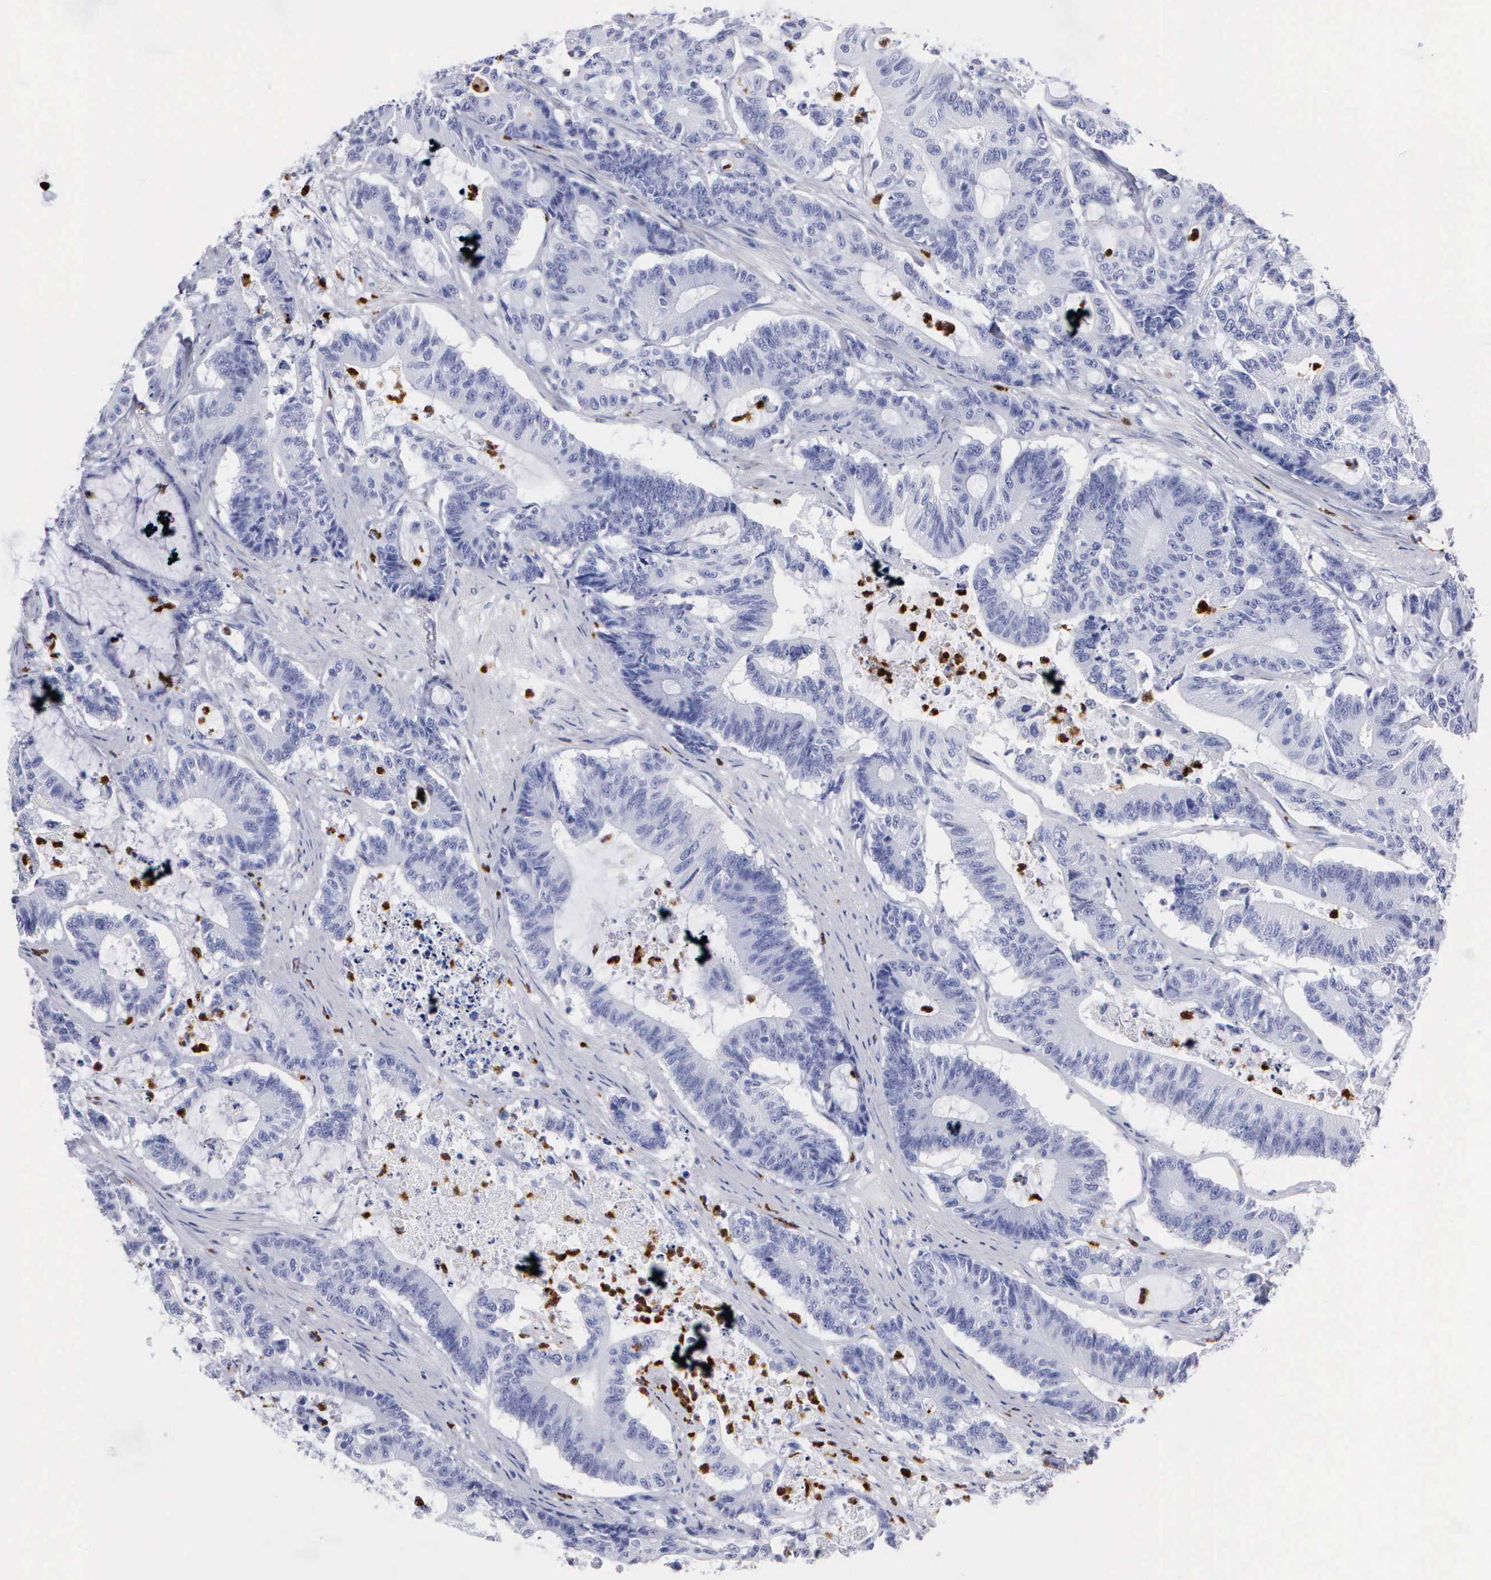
{"staining": {"intensity": "negative", "quantity": "none", "location": "none"}, "tissue": "colorectal cancer", "cell_type": "Tumor cells", "image_type": "cancer", "snomed": [{"axis": "morphology", "description": "Adenocarcinoma, NOS"}, {"axis": "topography", "description": "Colon"}], "caption": "Colorectal adenocarcinoma was stained to show a protein in brown. There is no significant staining in tumor cells.", "gene": "CTSG", "patient": {"sex": "female", "age": 84}}